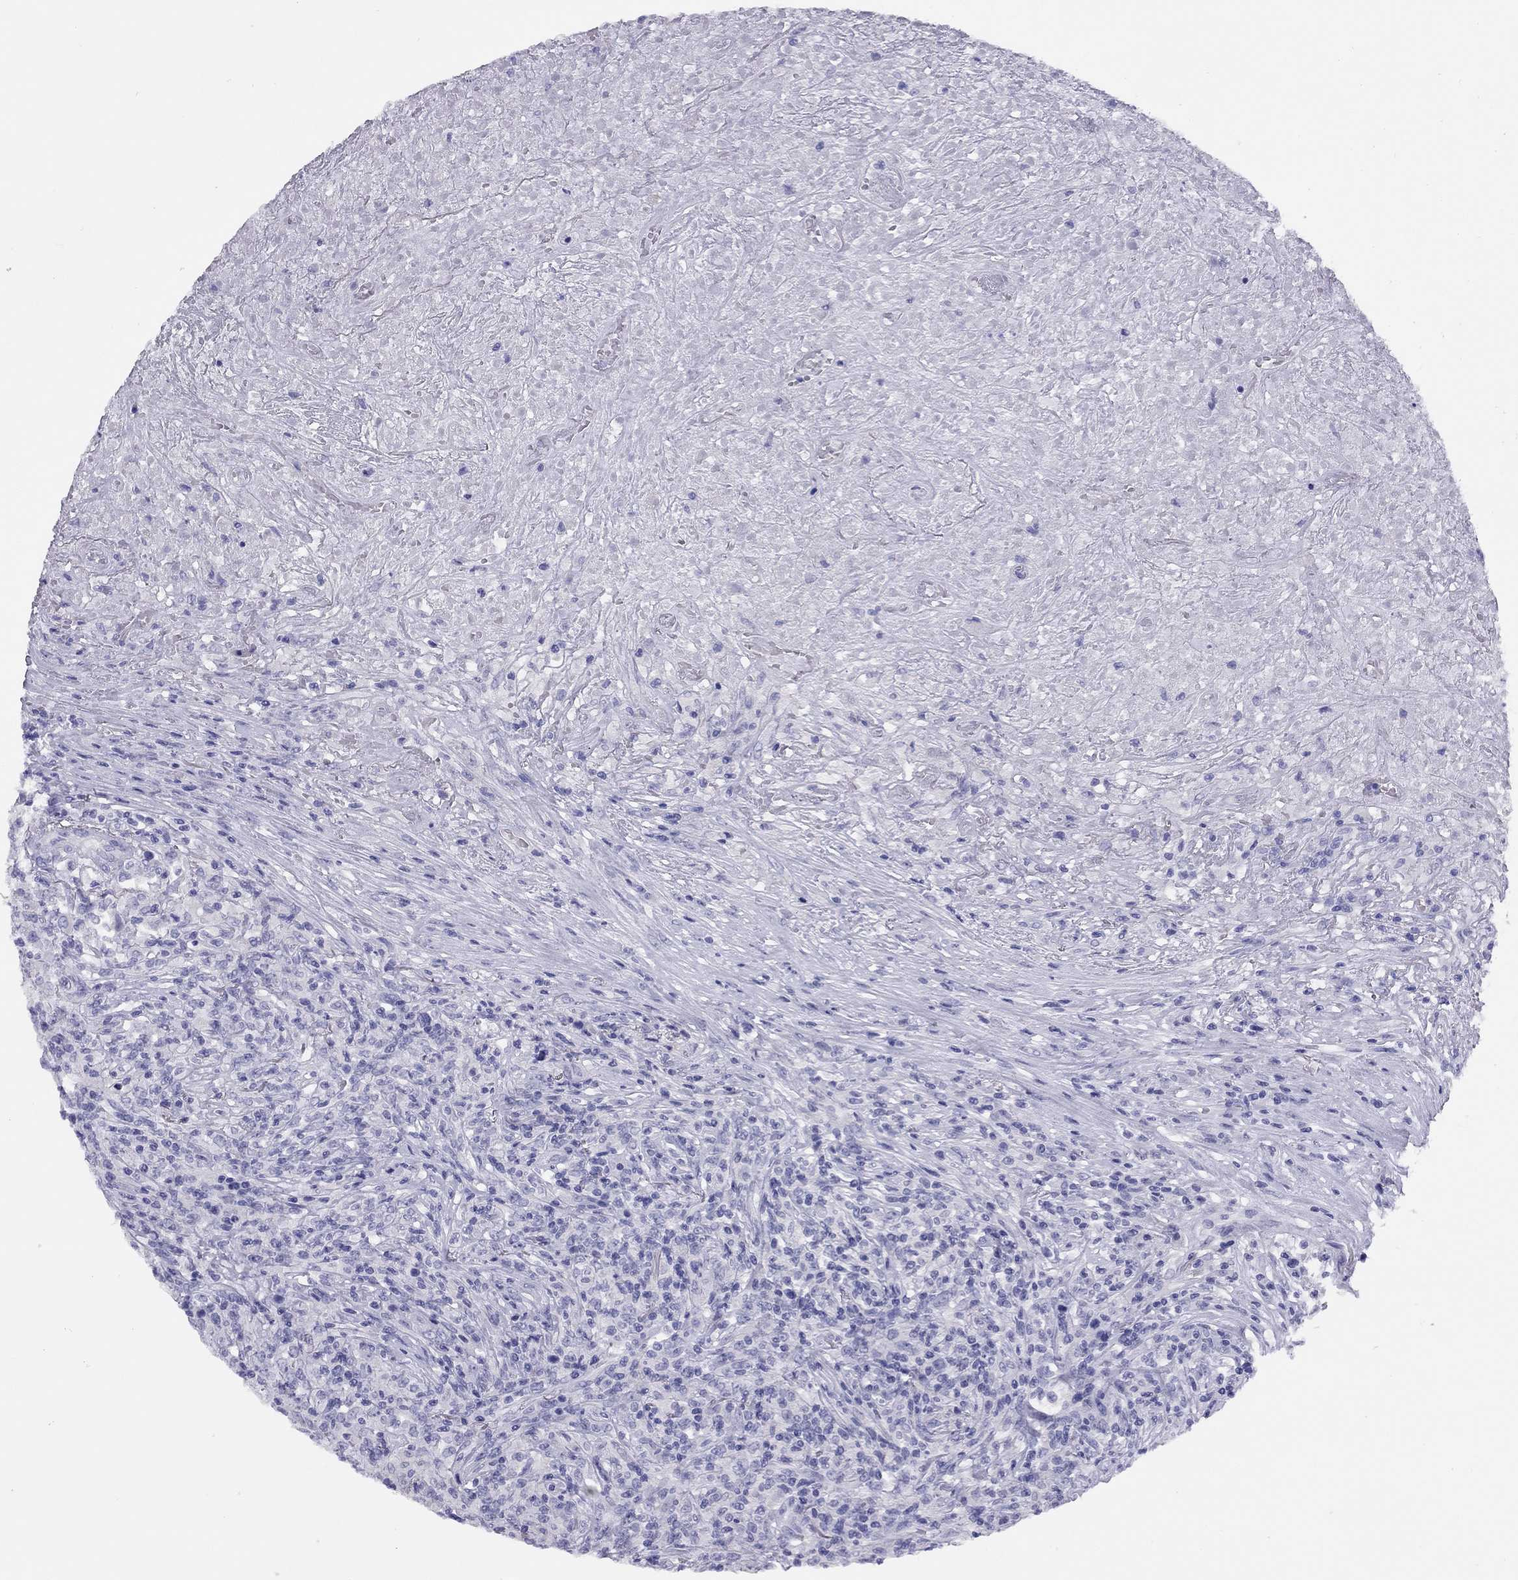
{"staining": {"intensity": "negative", "quantity": "none", "location": "none"}, "tissue": "lymphoma", "cell_type": "Tumor cells", "image_type": "cancer", "snomed": [{"axis": "morphology", "description": "Malignant lymphoma, non-Hodgkin's type, High grade"}, {"axis": "topography", "description": "Lung"}], "caption": "Tumor cells show no significant protein expression in high-grade malignant lymphoma, non-Hodgkin's type.", "gene": "LRIT2", "patient": {"sex": "male", "age": 79}}